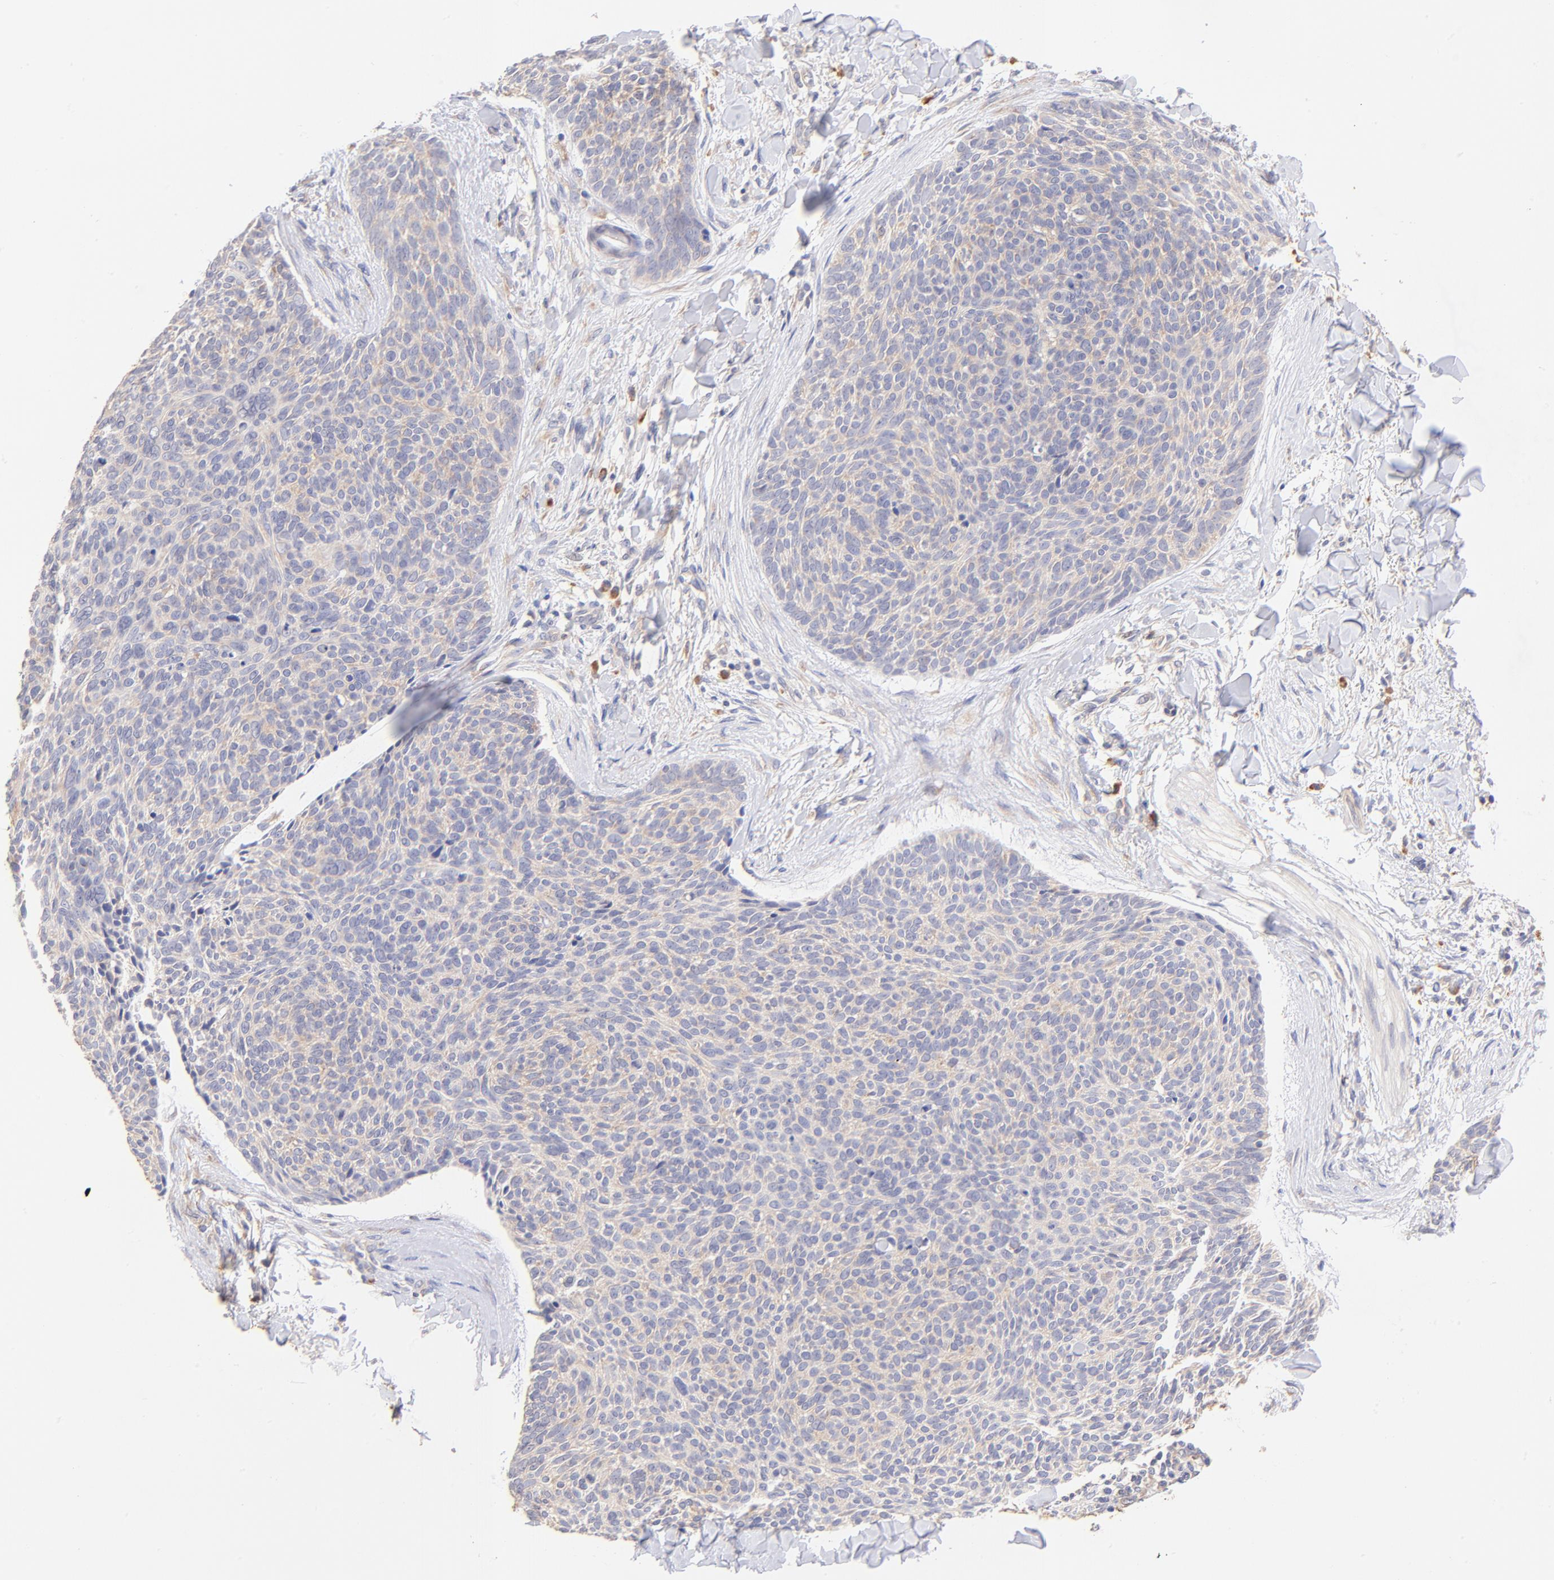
{"staining": {"intensity": "weak", "quantity": ">75%", "location": "cytoplasmic/membranous"}, "tissue": "skin cancer", "cell_type": "Tumor cells", "image_type": "cancer", "snomed": [{"axis": "morphology", "description": "Normal tissue, NOS"}, {"axis": "morphology", "description": "Basal cell carcinoma"}, {"axis": "topography", "description": "Skin"}], "caption": "Immunohistochemical staining of basal cell carcinoma (skin) shows weak cytoplasmic/membranous protein positivity in about >75% of tumor cells.", "gene": "RPL11", "patient": {"sex": "female", "age": 57}}